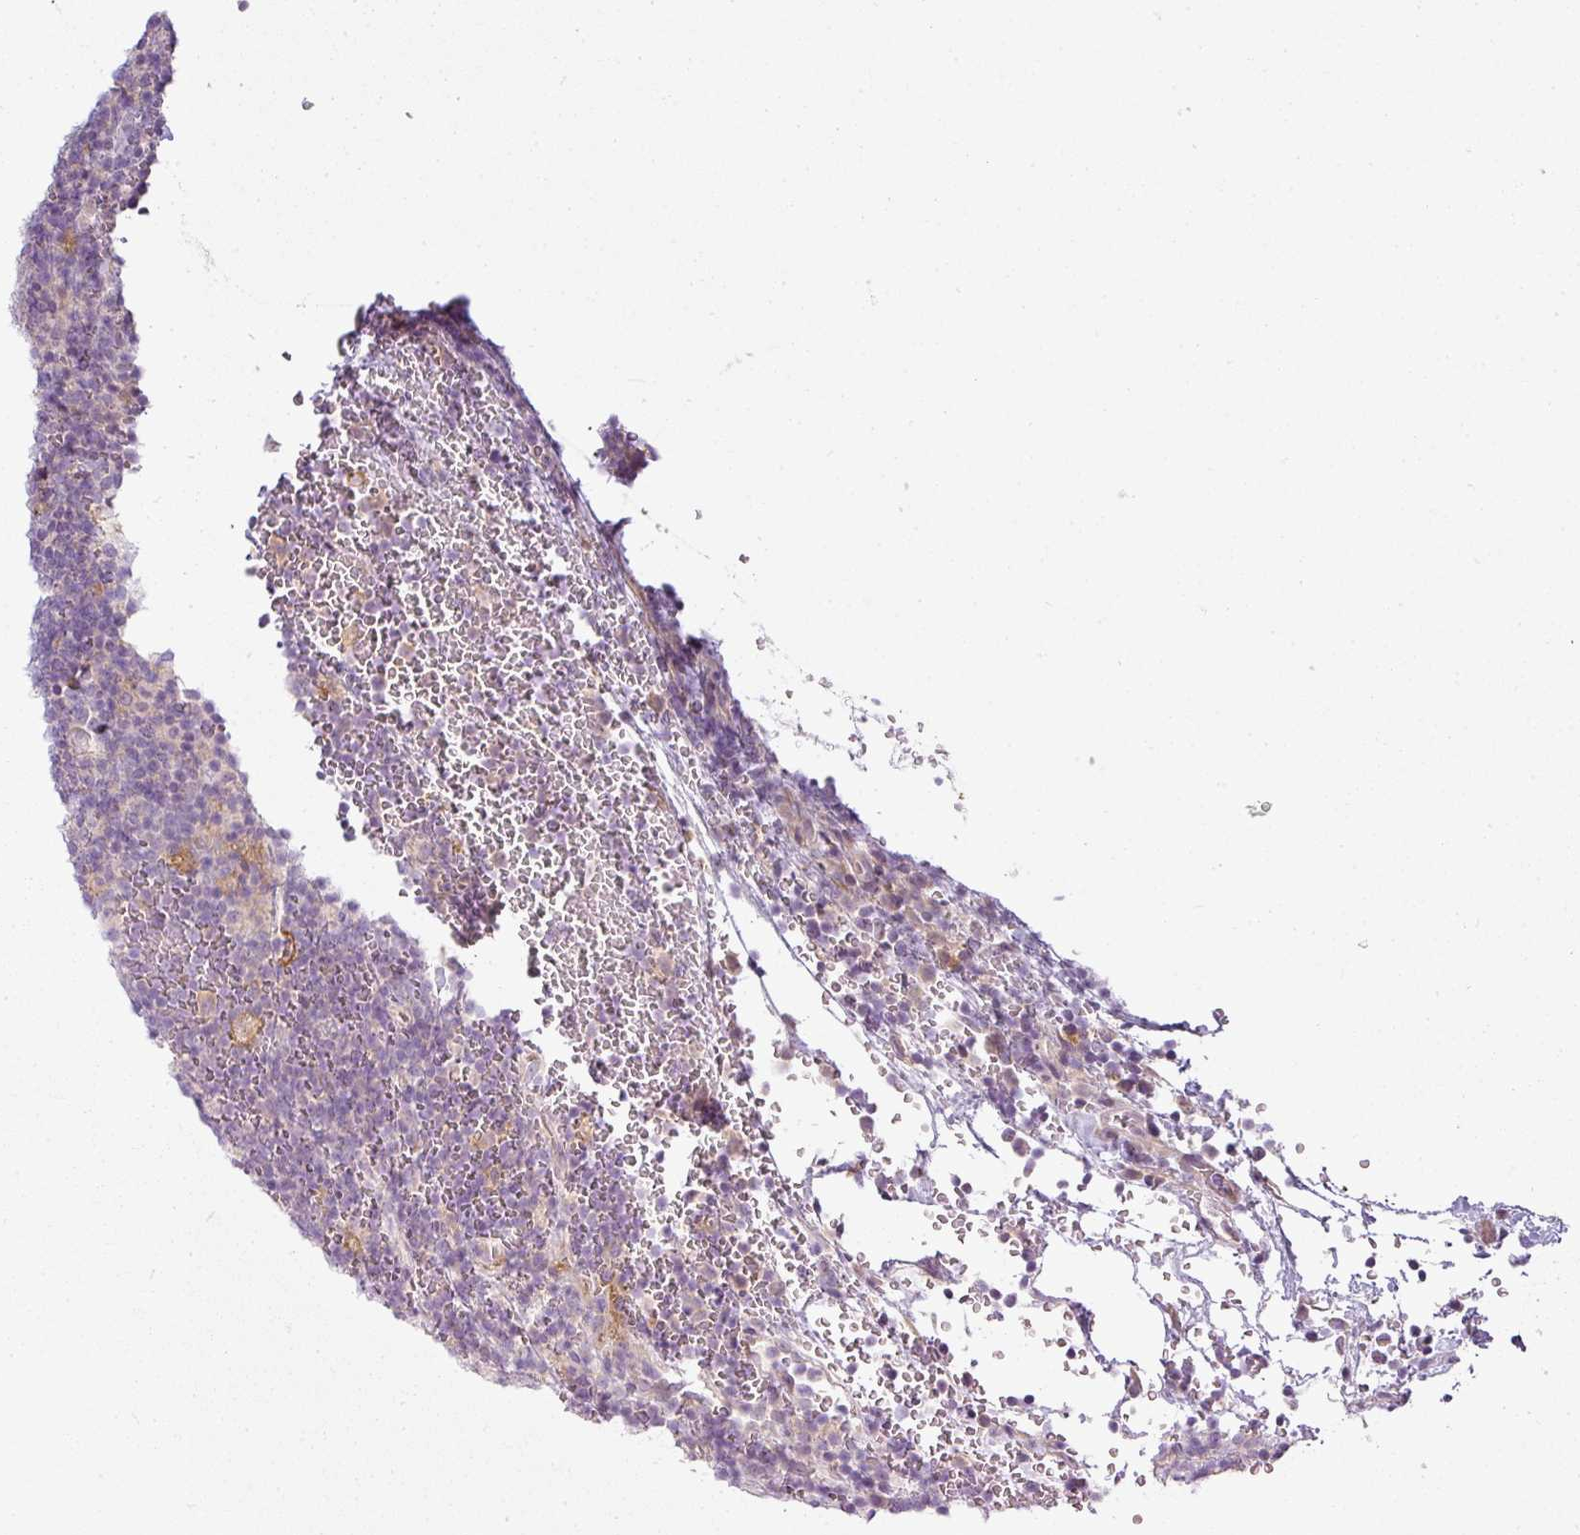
{"staining": {"intensity": "moderate", "quantity": ">75%", "location": "cytoplasmic/membranous"}, "tissue": "lymphoma", "cell_type": "Tumor cells", "image_type": "cancer", "snomed": [{"axis": "morphology", "description": "Hodgkin's disease, NOS"}, {"axis": "topography", "description": "Lymph node"}], "caption": "This photomicrograph displays IHC staining of human lymphoma, with medium moderate cytoplasmic/membranous expression in about >75% of tumor cells.", "gene": "LY75", "patient": {"sex": "female", "age": 57}}